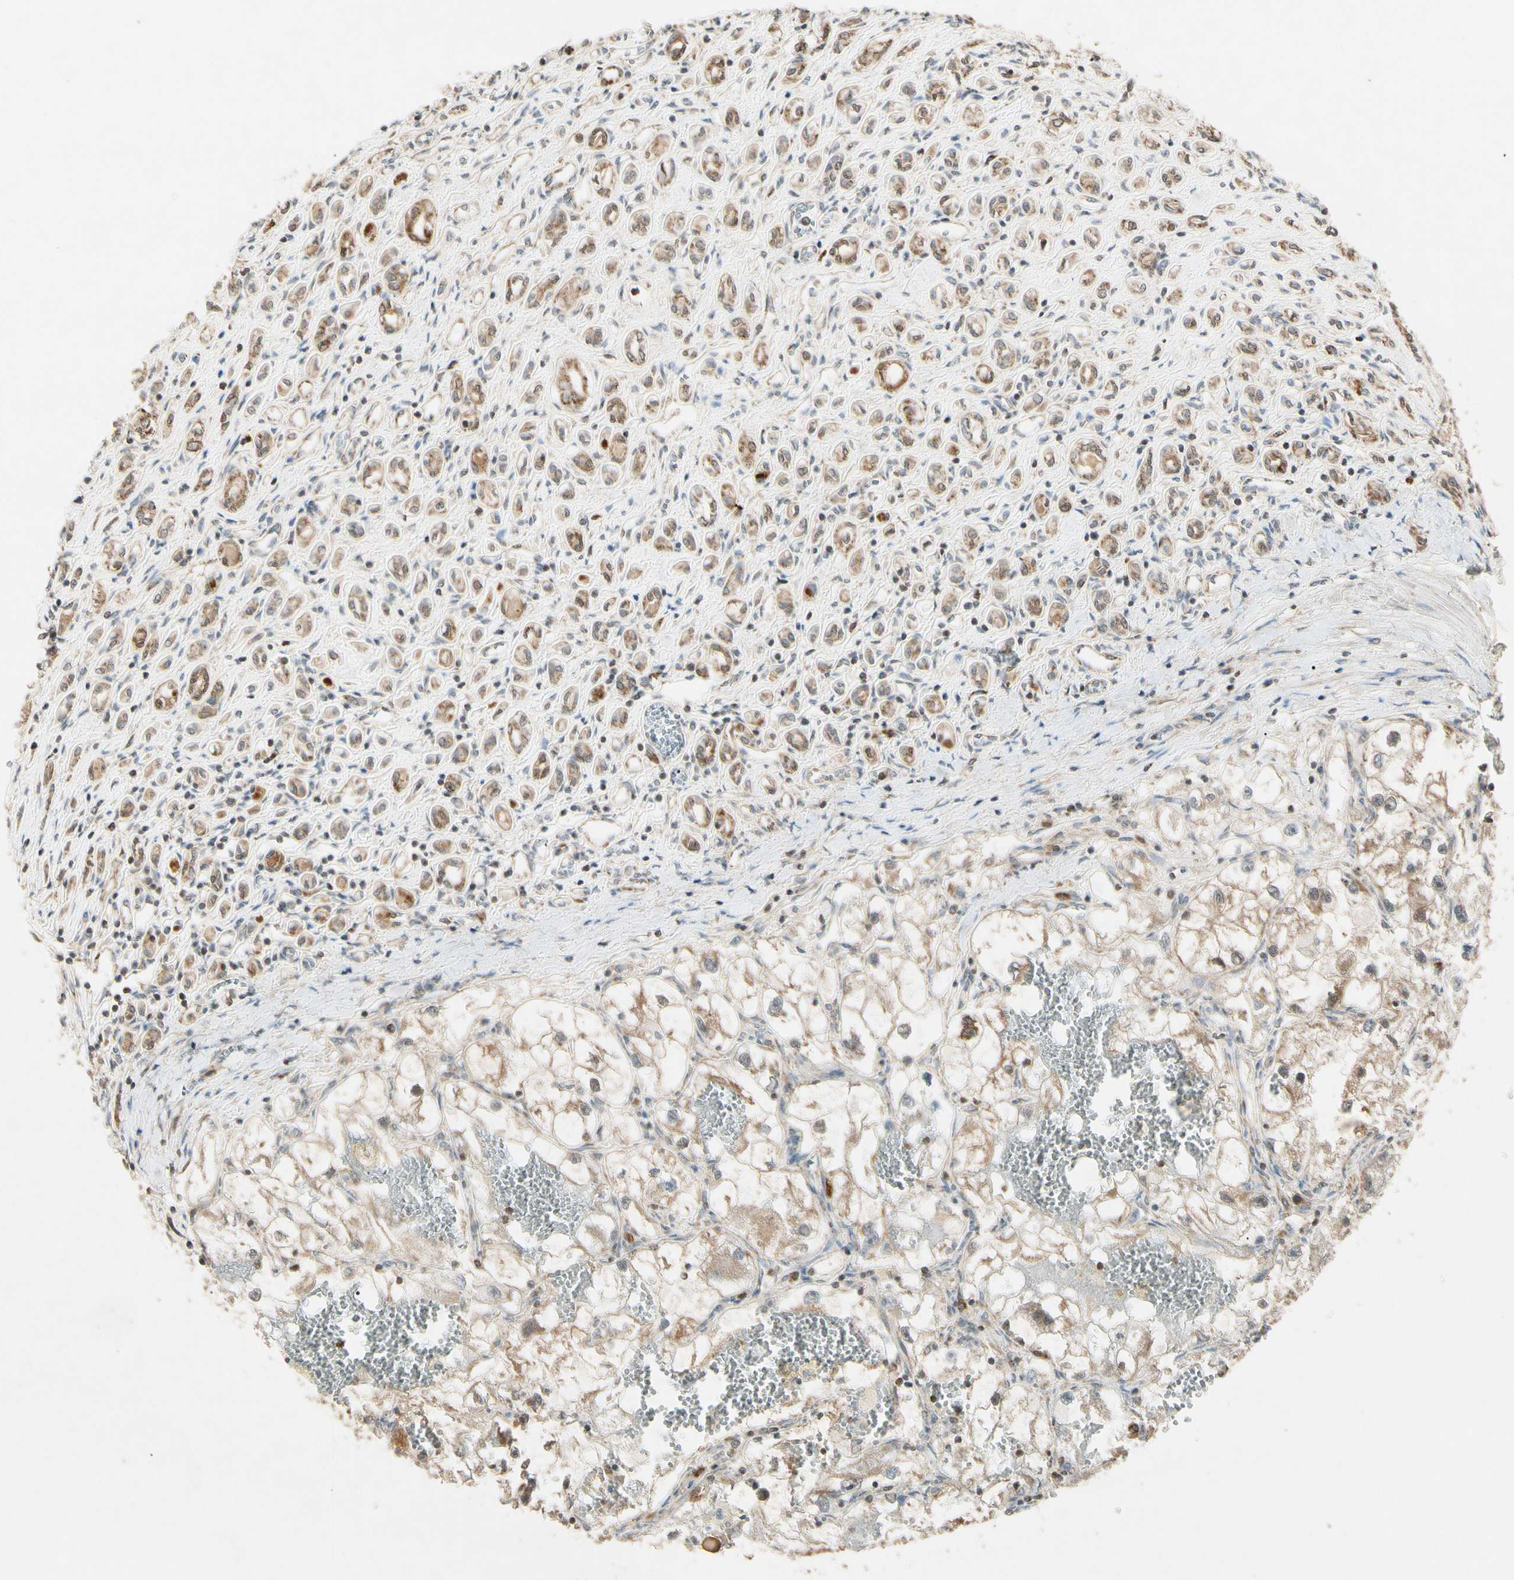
{"staining": {"intensity": "moderate", "quantity": ">75%", "location": "cytoplasmic/membranous"}, "tissue": "renal cancer", "cell_type": "Tumor cells", "image_type": "cancer", "snomed": [{"axis": "morphology", "description": "Adenocarcinoma, NOS"}, {"axis": "topography", "description": "Kidney"}], "caption": "Human renal cancer (adenocarcinoma) stained with a protein marker displays moderate staining in tumor cells.", "gene": "PRDX5", "patient": {"sex": "female", "age": 70}}